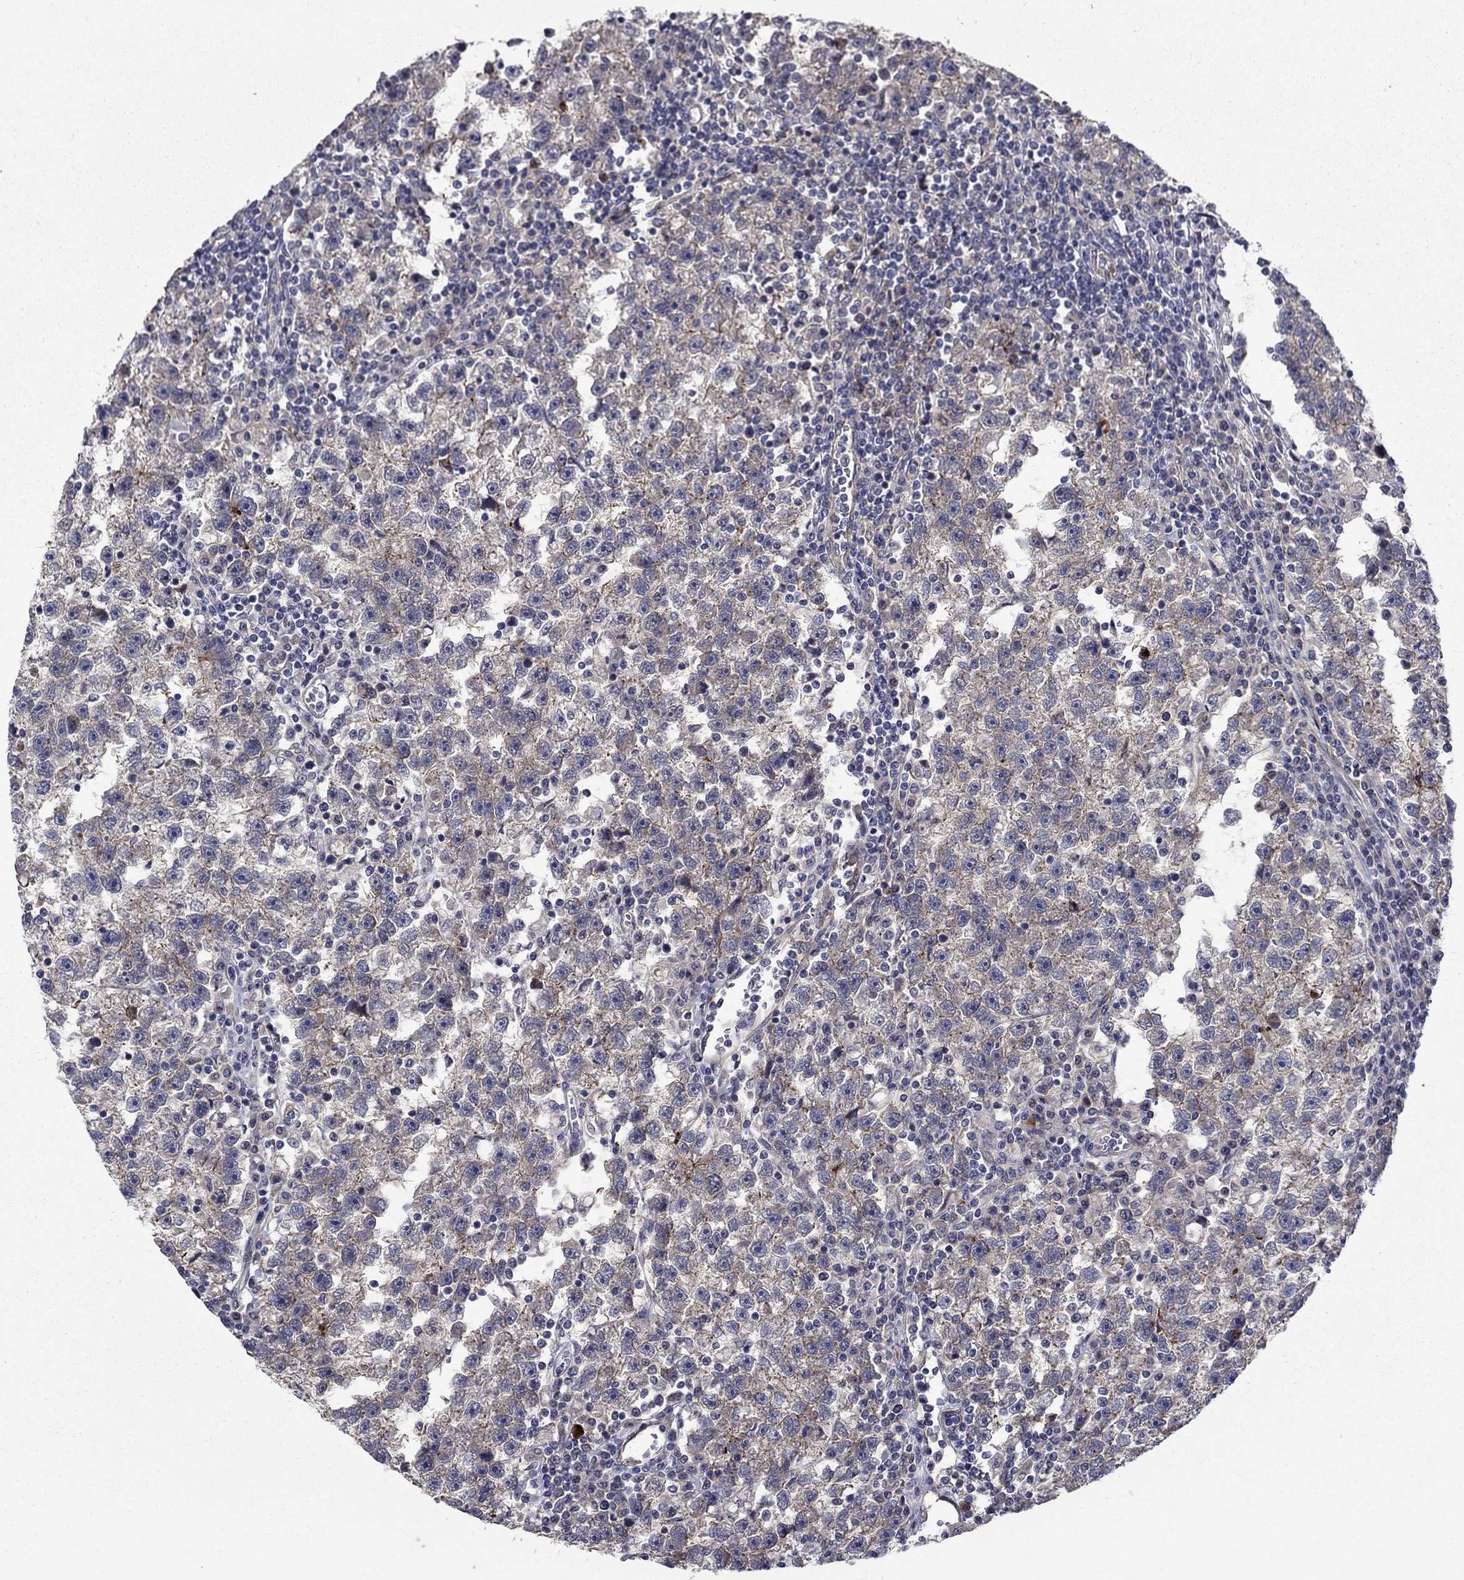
{"staining": {"intensity": "moderate", "quantity": "25%-75%", "location": "cytoplasmic/membranous"}, "tissue": "testis cancer", "cell_type": "Tumor cells", "image_type": "cancer", "snomed": [{"axis": "morphology", "description": "Seminoma, NOS"}, {"axis": "topography", "description": "Testis"}], "caption": "Testis cancer (seminoma) stained with immunohistochemistry reveals moderate cytoplasmic/membranous positivity in approximately 25%-75% of tumor cells. The protein is stained brown, and the nuclei are stained in blue (DAB IHC with brightfield microscopy, high magnification).", "gene": "SLC7A1", "patient": {"sex": "male", "age": 47}}